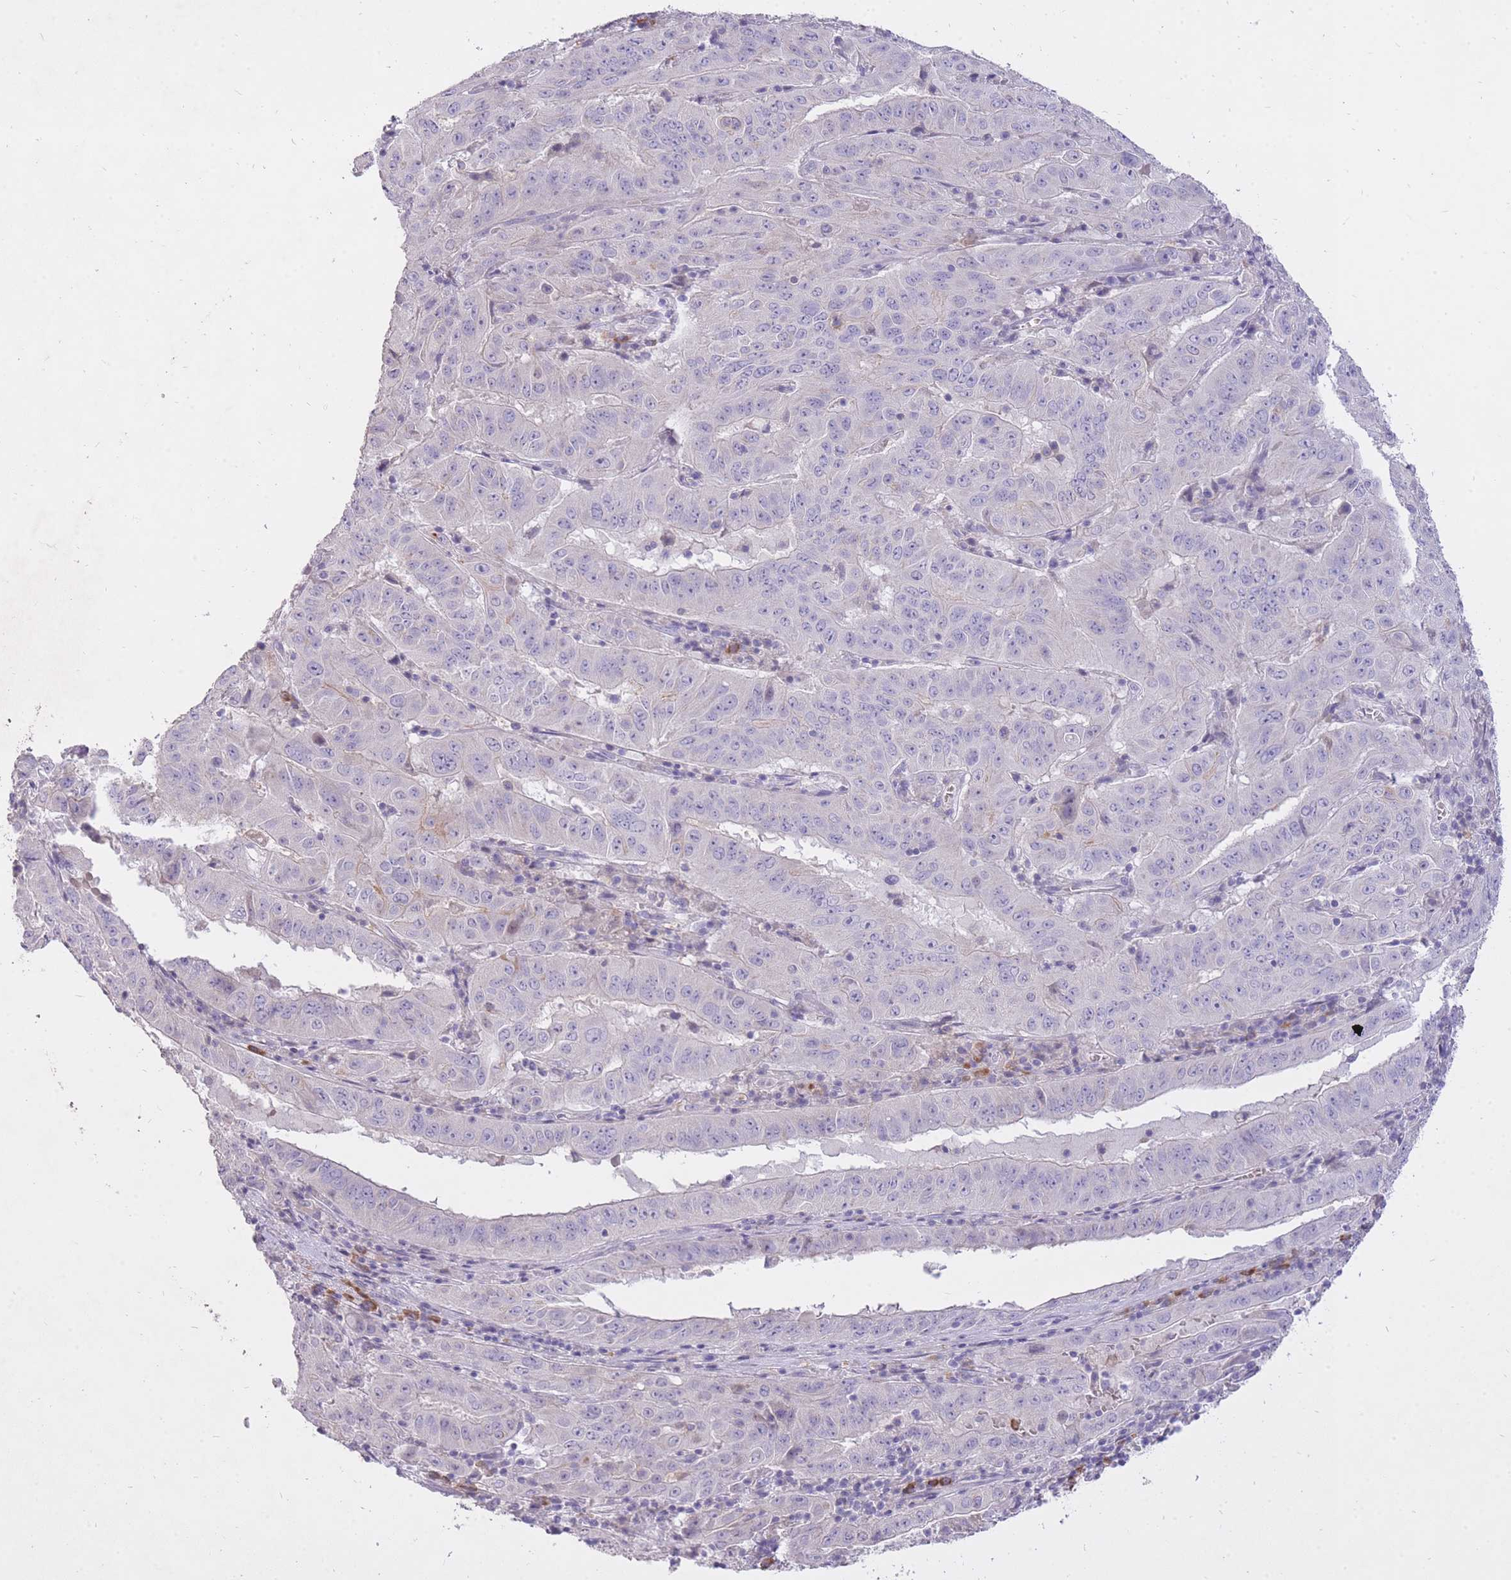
{"staining": {"intensity": "negative", "quantity": "none", "location": "none"}, "tissue": "pancreatic cancer", "cell_type": "Tumor cells", "image_type": "cancer", "snomed": [{"axis": "morphology", "description": "Adenocarcinoma, NOS"}, {"axis": "topography", "description": "Pancreas"}], "caption": "DAB immunohistochemical staining of human pancreatic adenocarcinoma demonstrates no significant staining in tumor cells.", "gene": "FRG2C", "patient": {"sex": "male", "age": 63}}